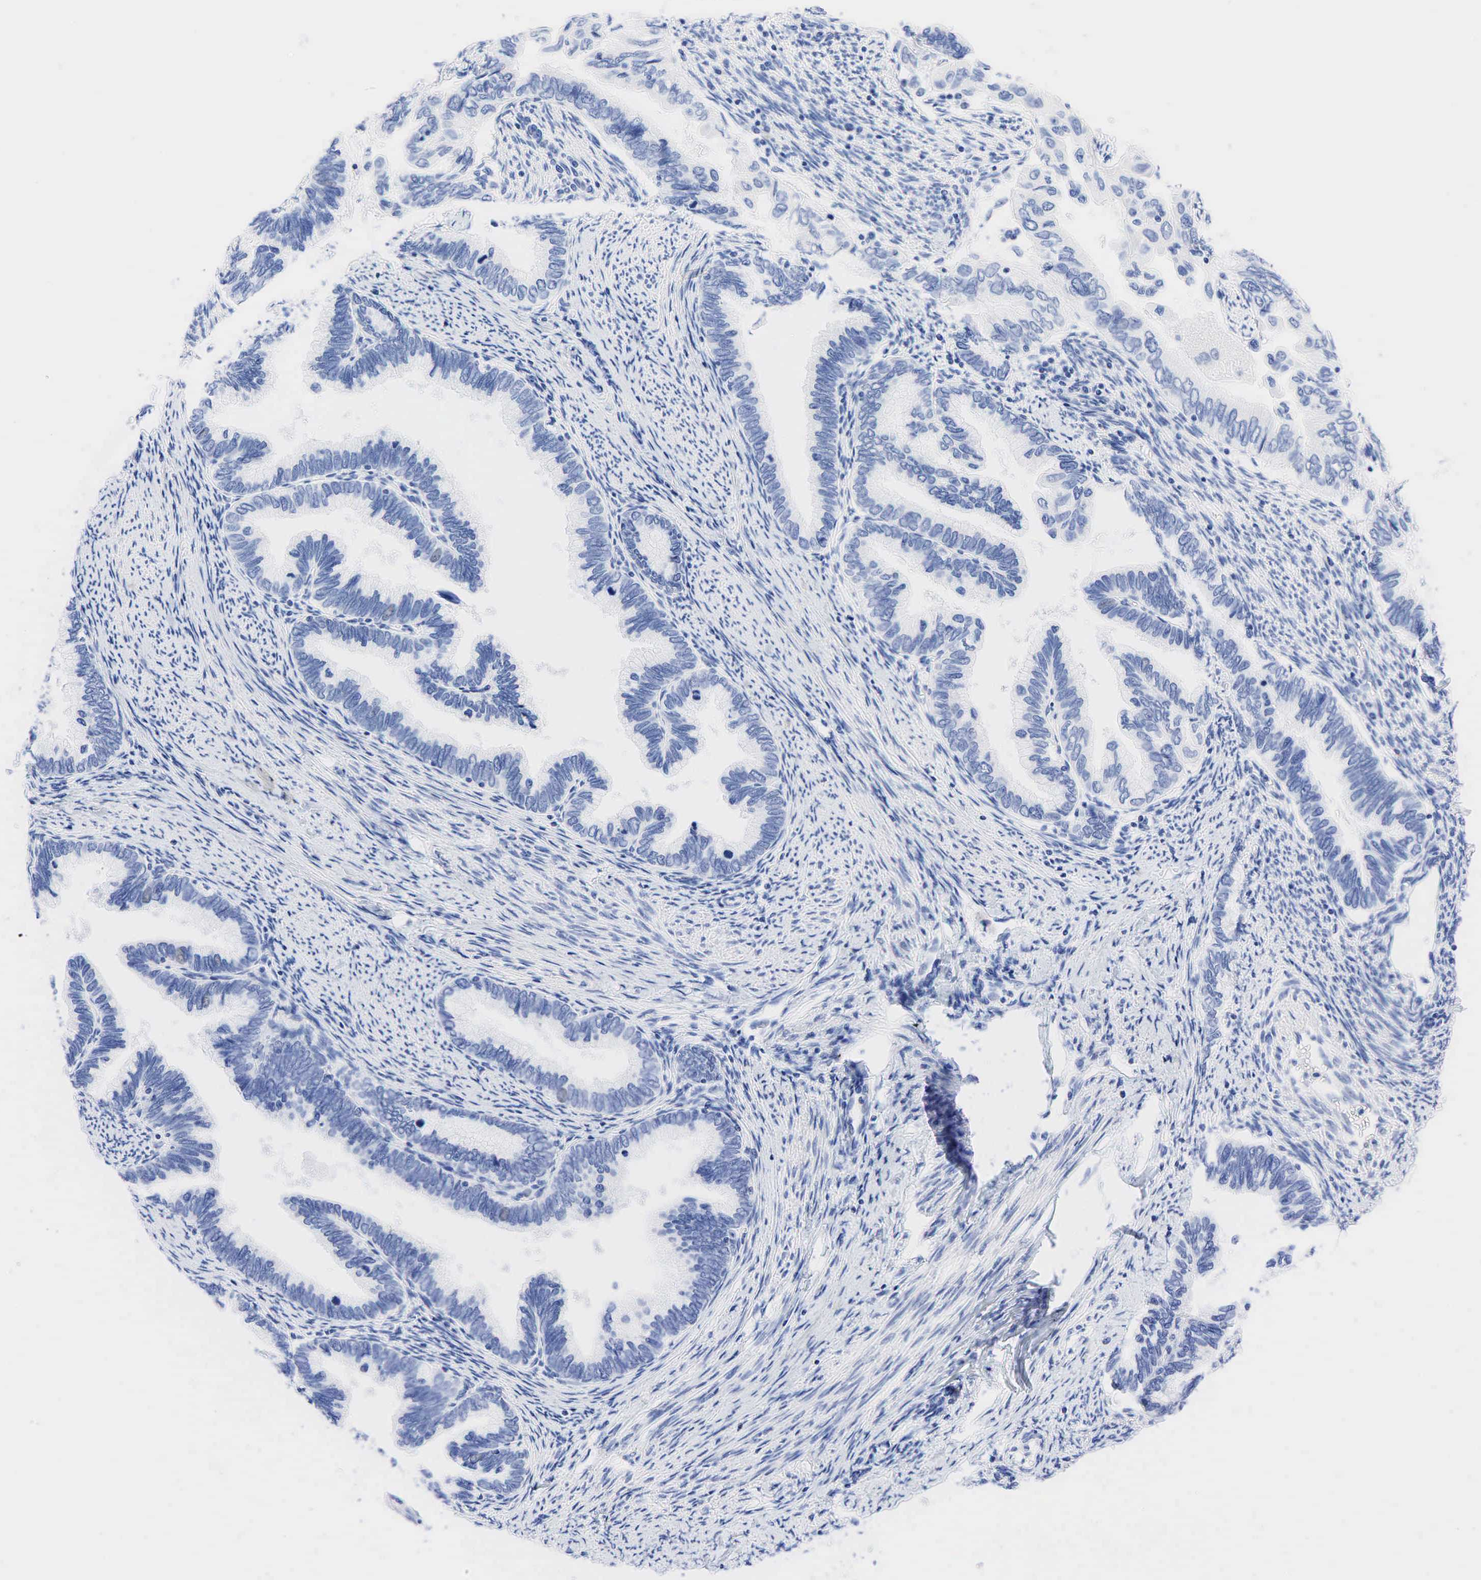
{"staining": {"intensity": "negative", "quantity": "none", "location": "none"}, "tissue": "cervical cancer", "cell_type": "Tumor cells", "image_type": "cancer", "snomed": [{"axis": "morphology", "description": "Adenocarcinoma, NOS"}, {"axis": "topography", "description": "Cervix"}], "caption": "Protein analysis of cervical cancer shows no significant positivity in tumor cells.", "gene": "NKX2-1", "patient": {"sex": "female", "age": 49}}